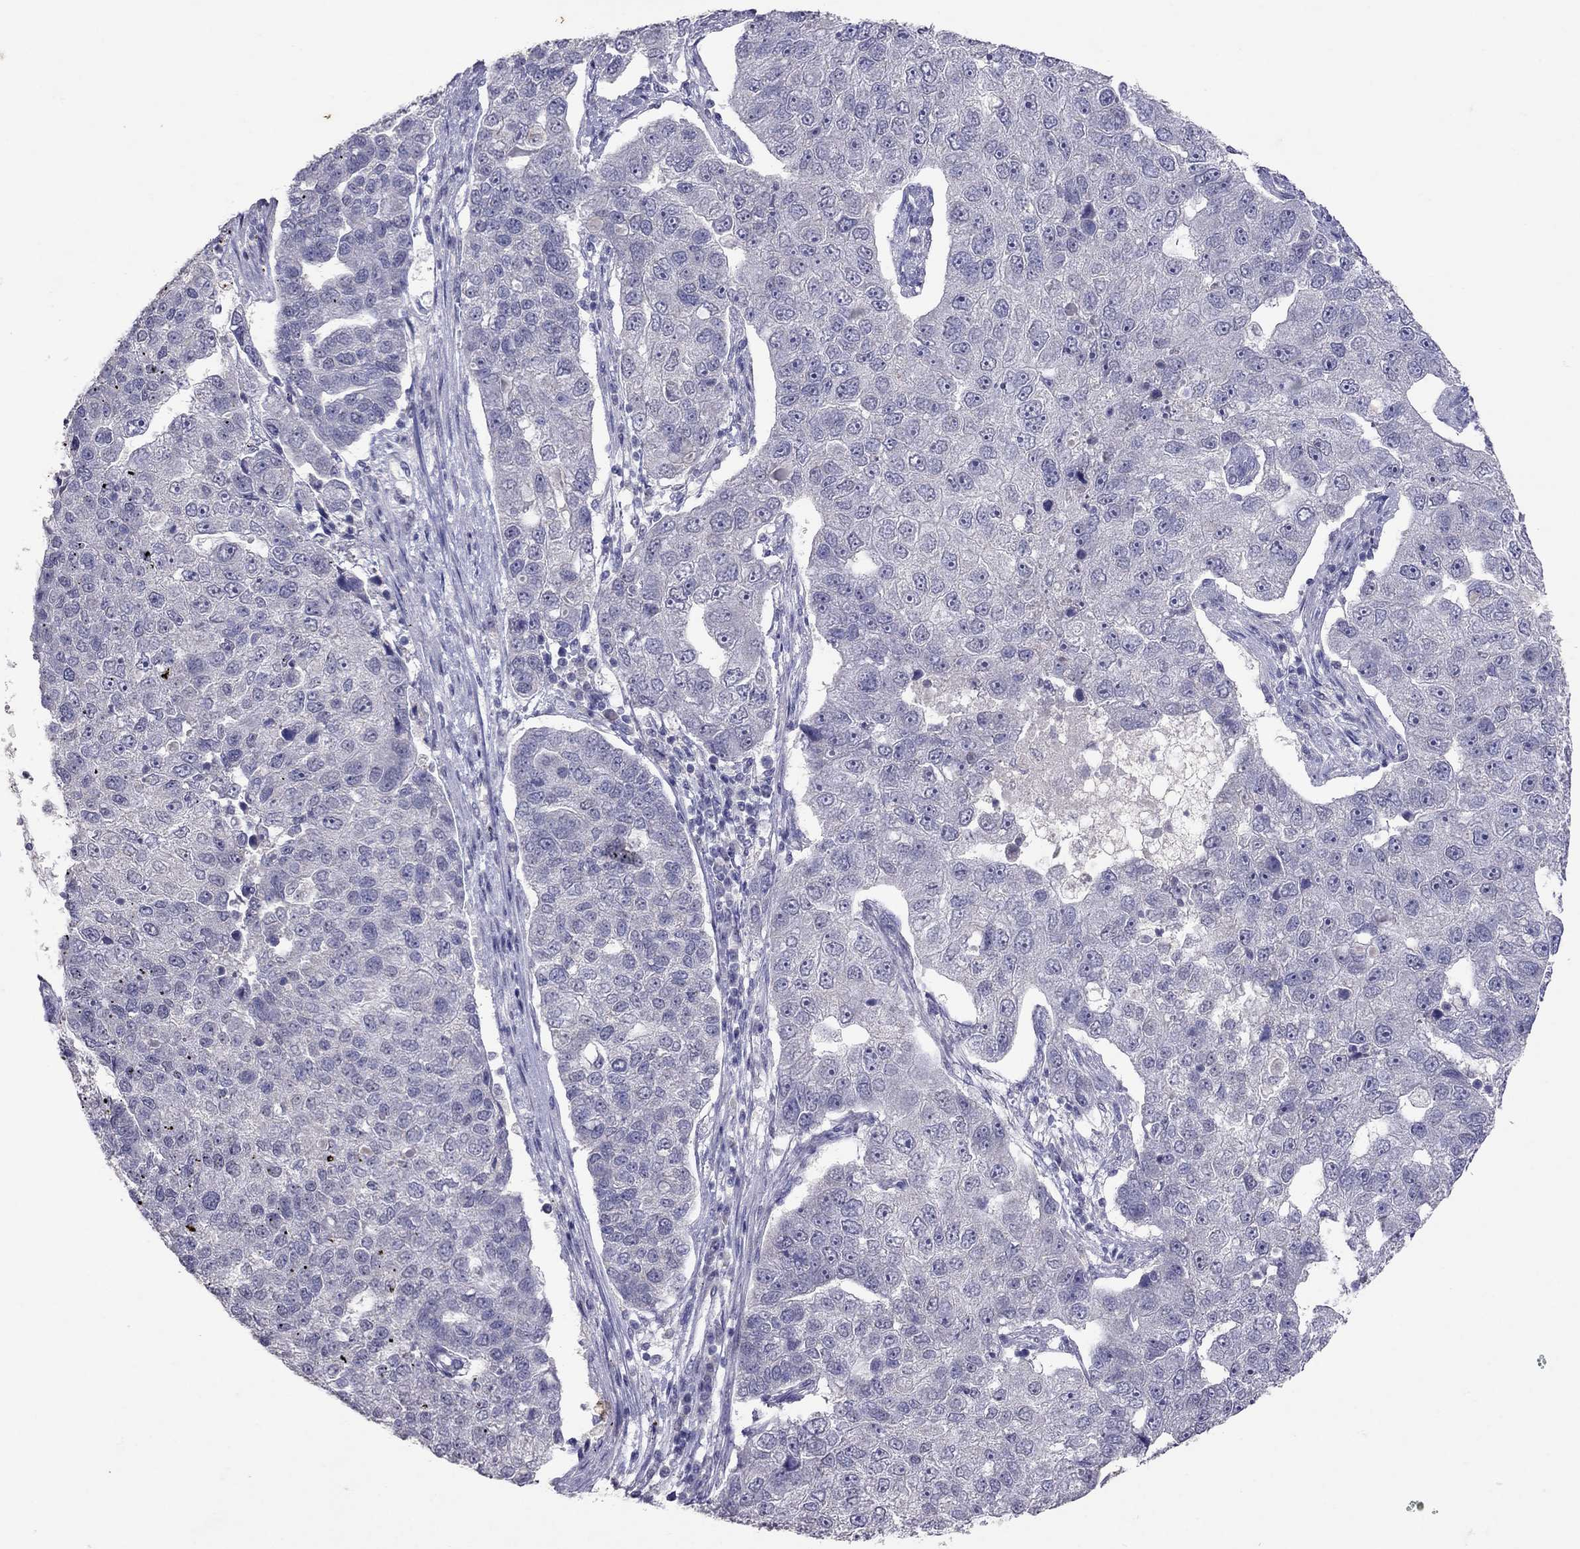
{"staining": {"intensity": "negative", "quantity": "none", "location": "none"}, "tissue": "pancreatic cancer", "cell_type": "Tumor cells", "image_type": "cancer", "snomed": [{"axis": "morphology", "description": "Adenocarcinoma, NOS"}, {"axis": "topography", "description": "Pancreas"}], "caption": "The IHC histopathology image has no significant expression in tumor cells of pancreatic cancer tissue.", "gene": "FST", "patient": {"sex": "female", "age": 61}}